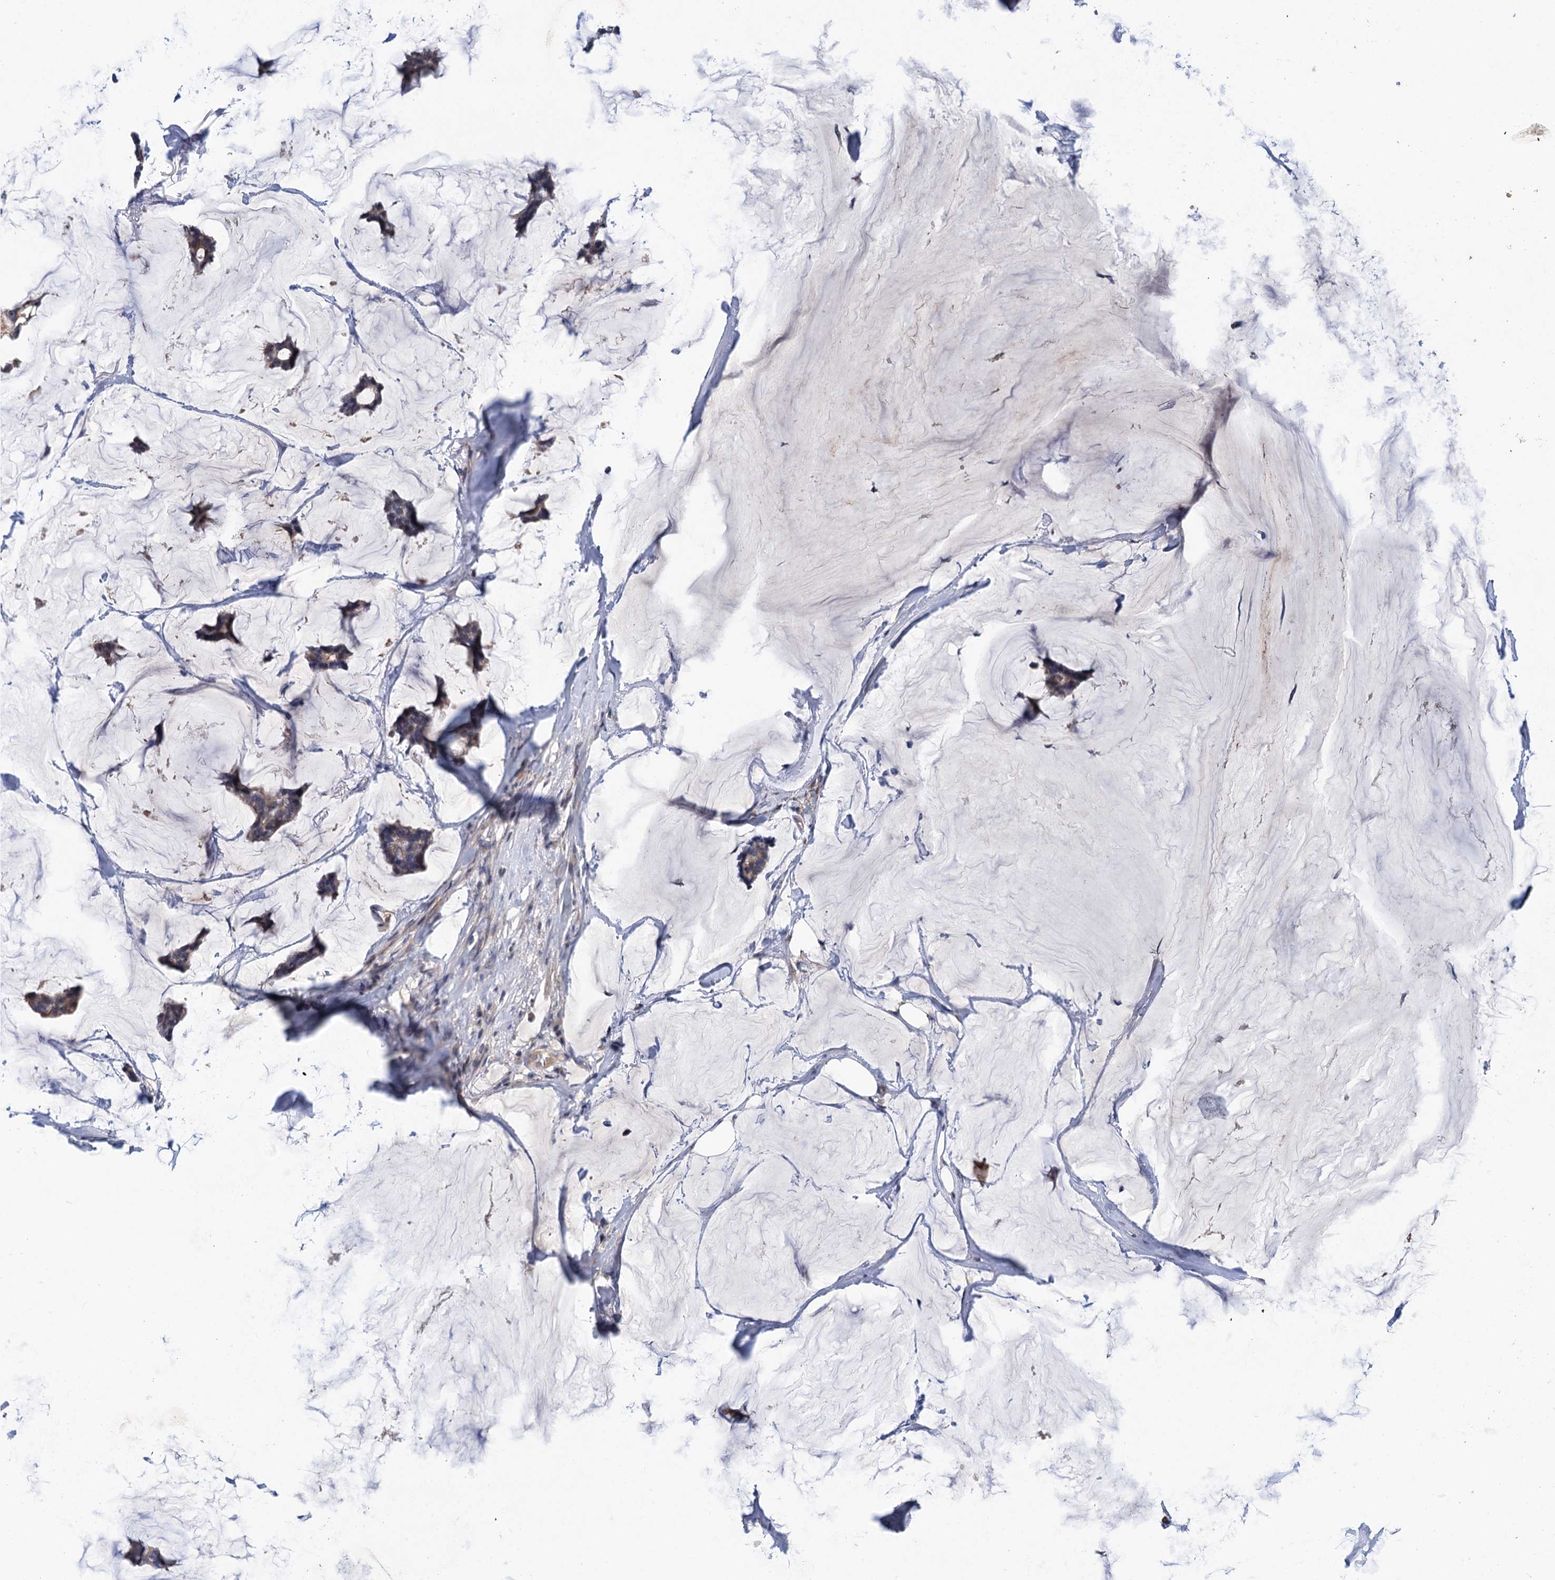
{"staining": {"intensity": "weak", "quantity": "<25%", "location": "cytoplasmic/membranous"}, "tissue": "breast cancer", "cell_type": "Tumor cells", "image_type": "cancer", "snomed": [{"axis": "morphology", "description": "Duct carcinoma"}, {"axis": "topography", "description": "Breast"}], "caption": "A histopathology image of human invasive ductal carcinoma (breast) is negative for staining in tumor cells. (Immunohistochemistry, brightfield microscopy, high magnification).", "gene": "MDM1", "patient": {"sex": "female", "age": 93}}